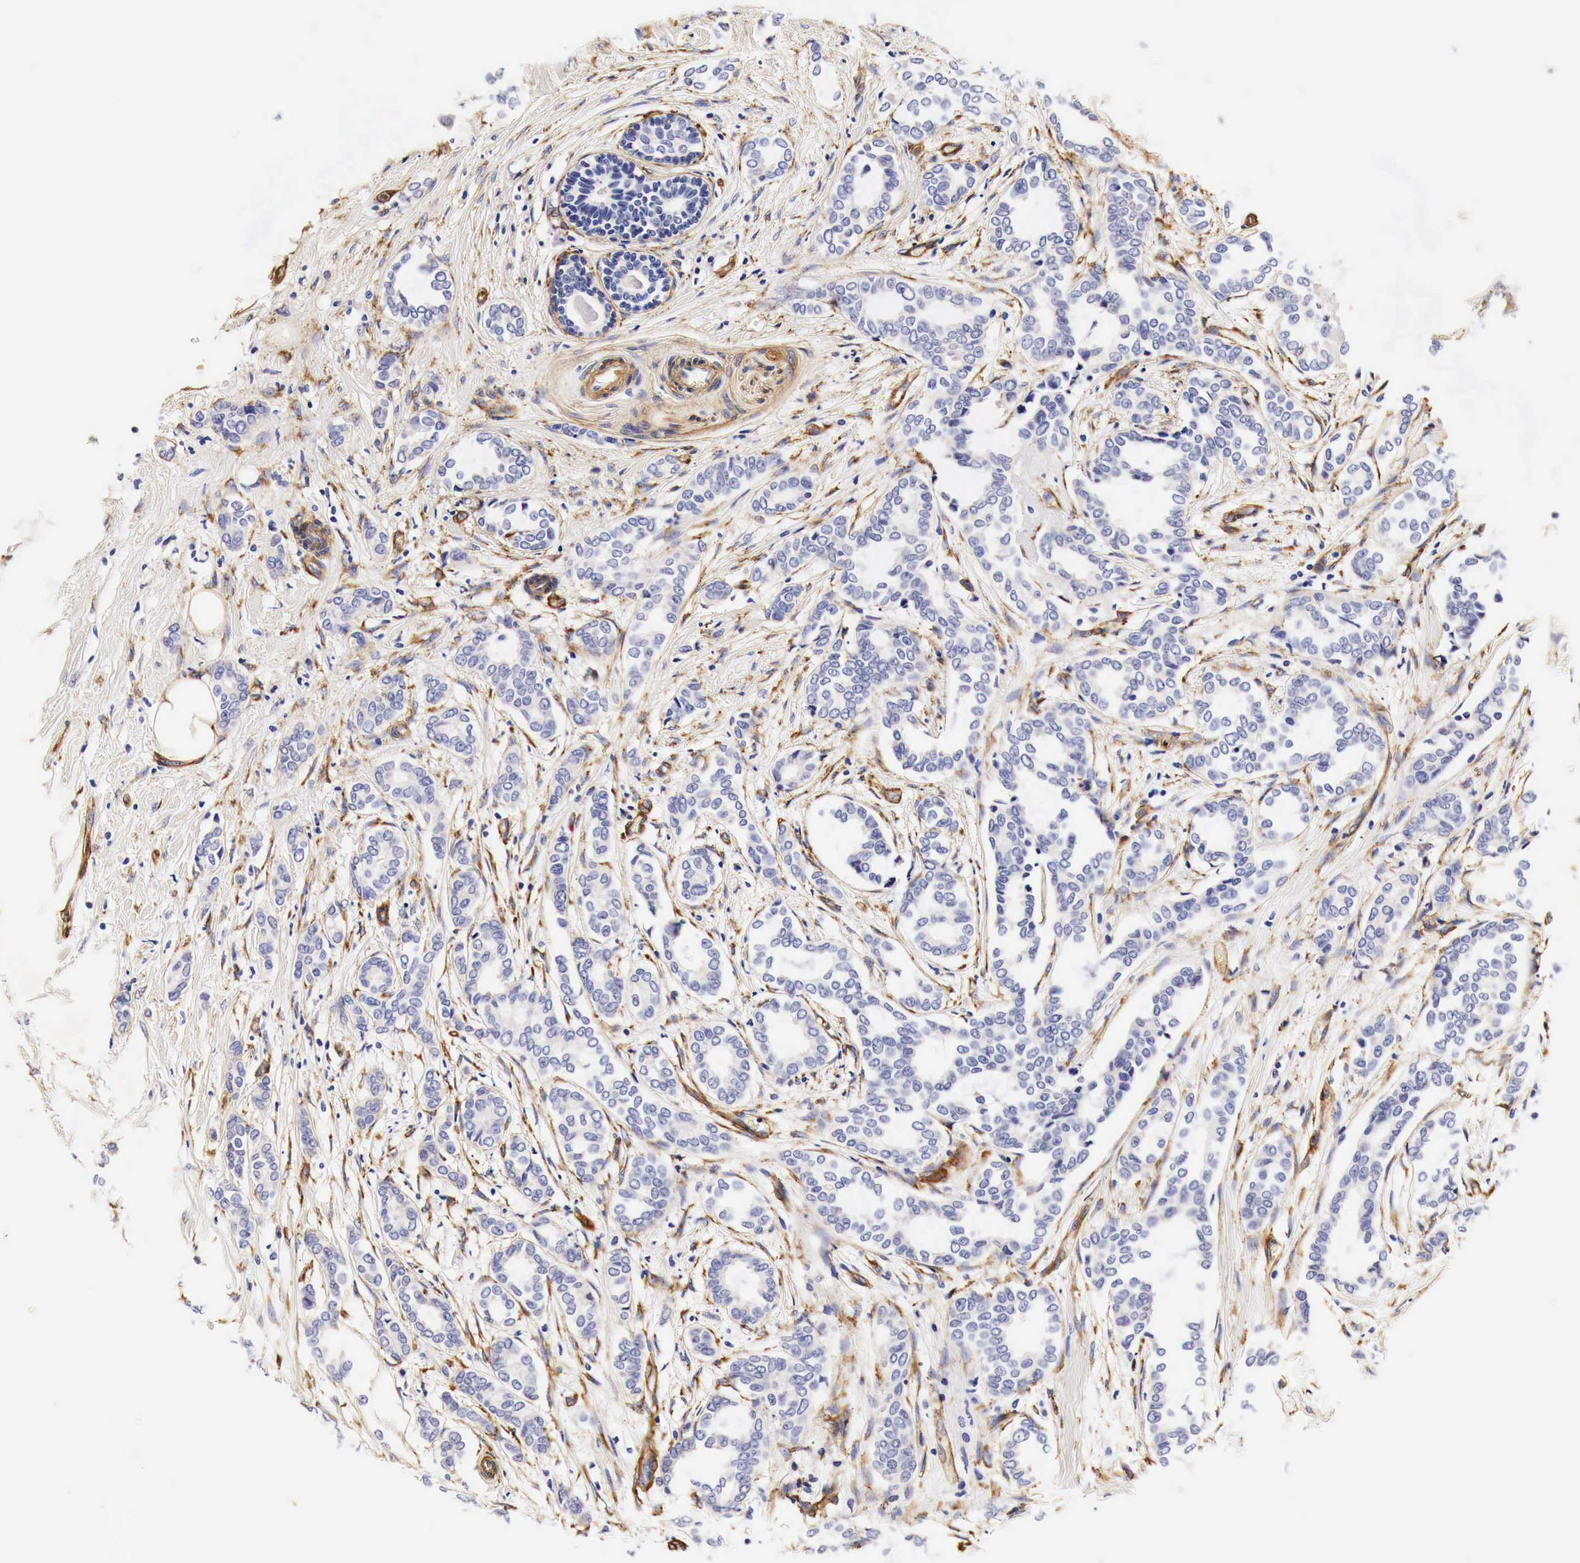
{"staining": {"intensity": "negative", "quantity": "none", "location": "none"}, "tissue": "breast cancer", "cell_type": "Tumor cells", "image_type": "cancer", "snomed": [{"axis": "morphology", "description": "Duct carcinoma"}, {"axis": "topography", "description": "Breast"}], "caption": "A histopathology image of breast infiltrating ductal carcinoma stained for a protein displays no brown staining in tumor cells.", "gene": "LAMB2", "patient": {"sex": "female", "age": 50}}